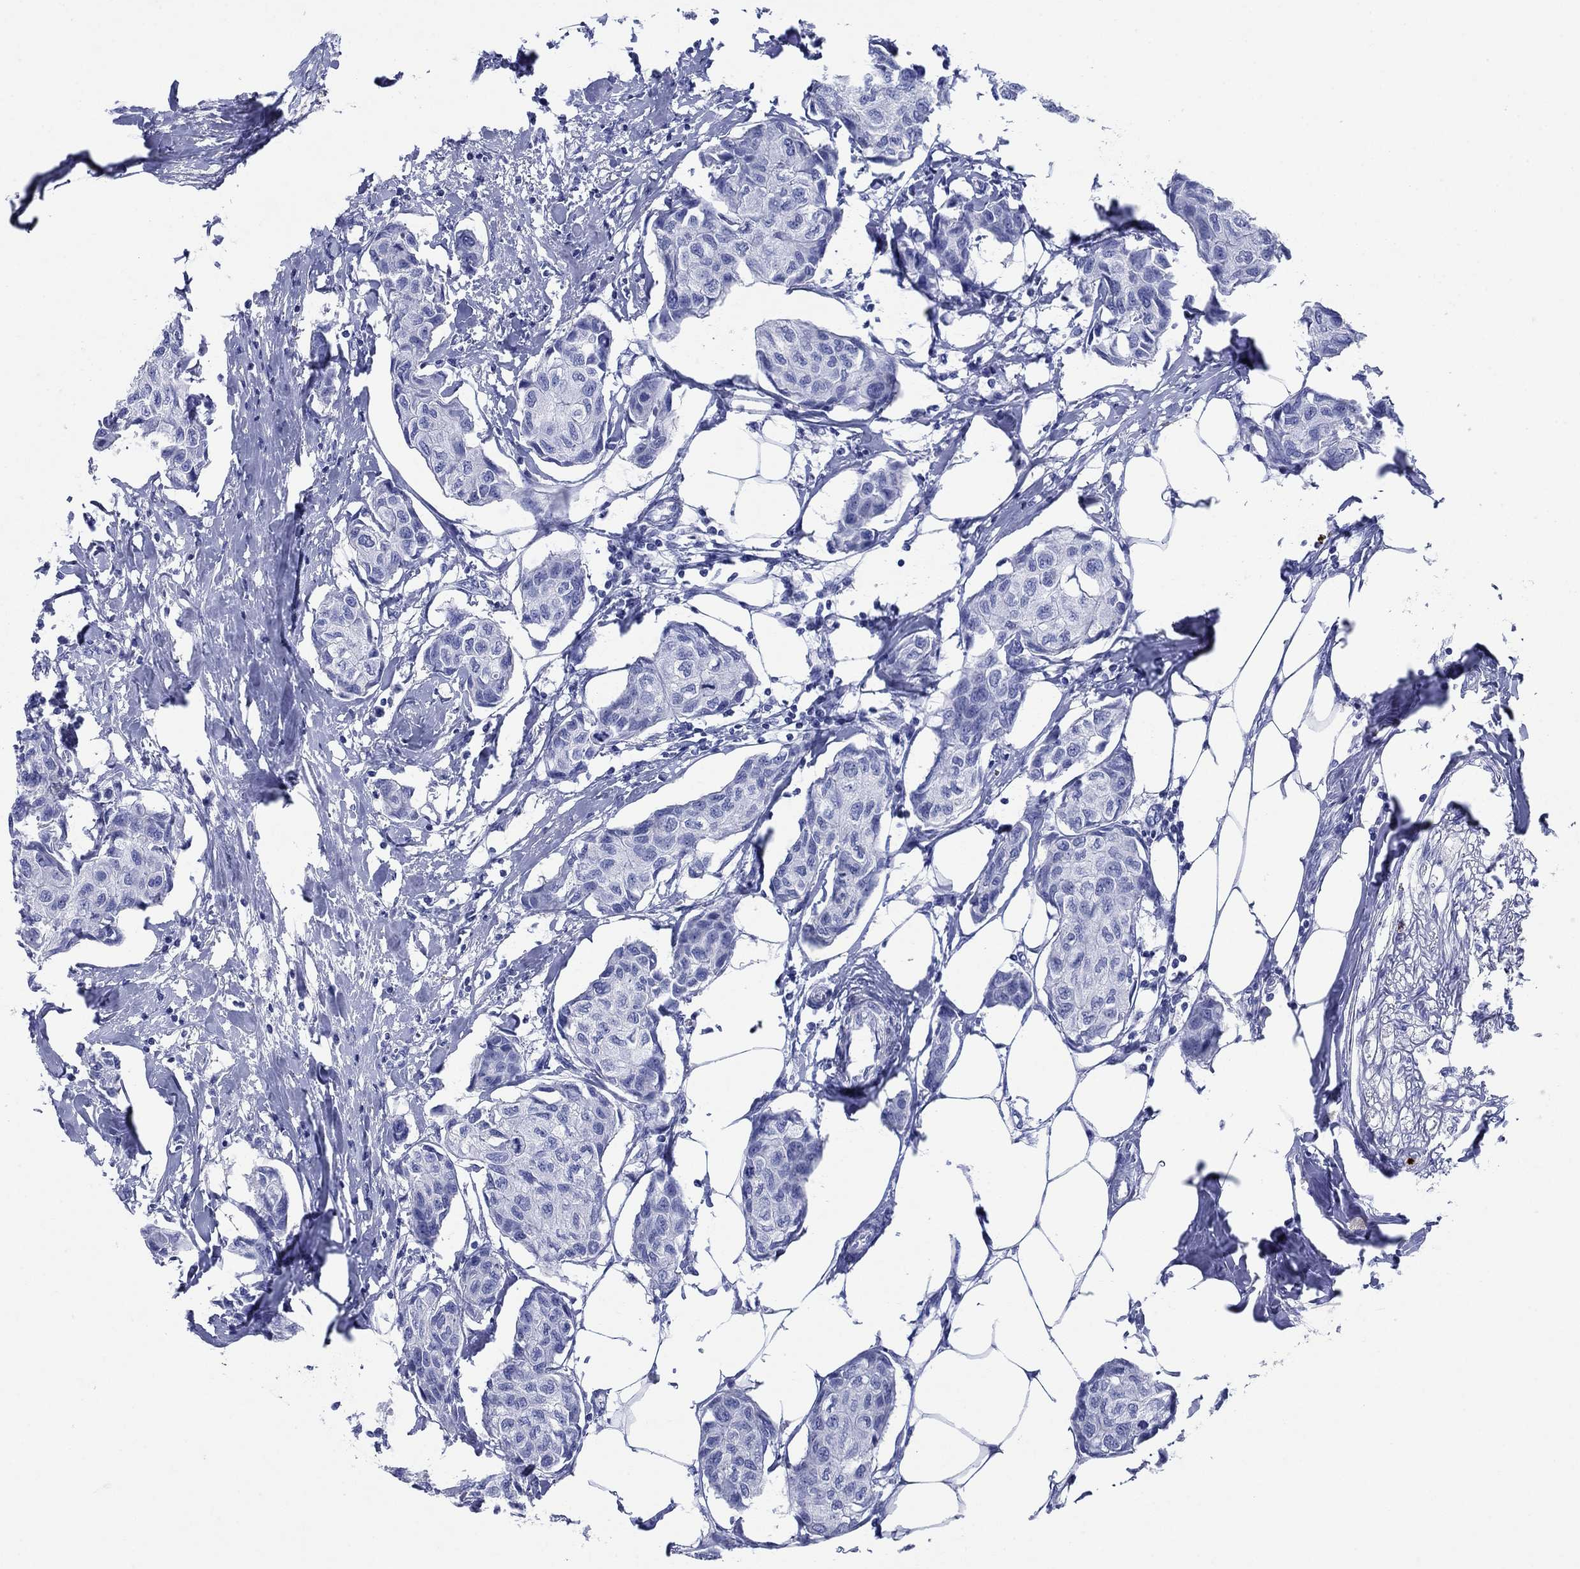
{"staining": {"intensity": "negative", "quantity": "none", "location": "none"}, "tissue": "breast cancer", "cell_type": "Tumor cells", "image_type": "cancer", "snomed": [{"axis": "morphology", "description": "Duct carcinoma"}, {"axis": "topography", "description": "Breast"}], "caption": "IHC image of neoplastic tissue: breast cancer (invasive ductal carcinoma) stained with DAB reveals no significant protein staining in tumor cells.", "gene": "AZU1", "patient": {"sex": "female", "age": 80}}